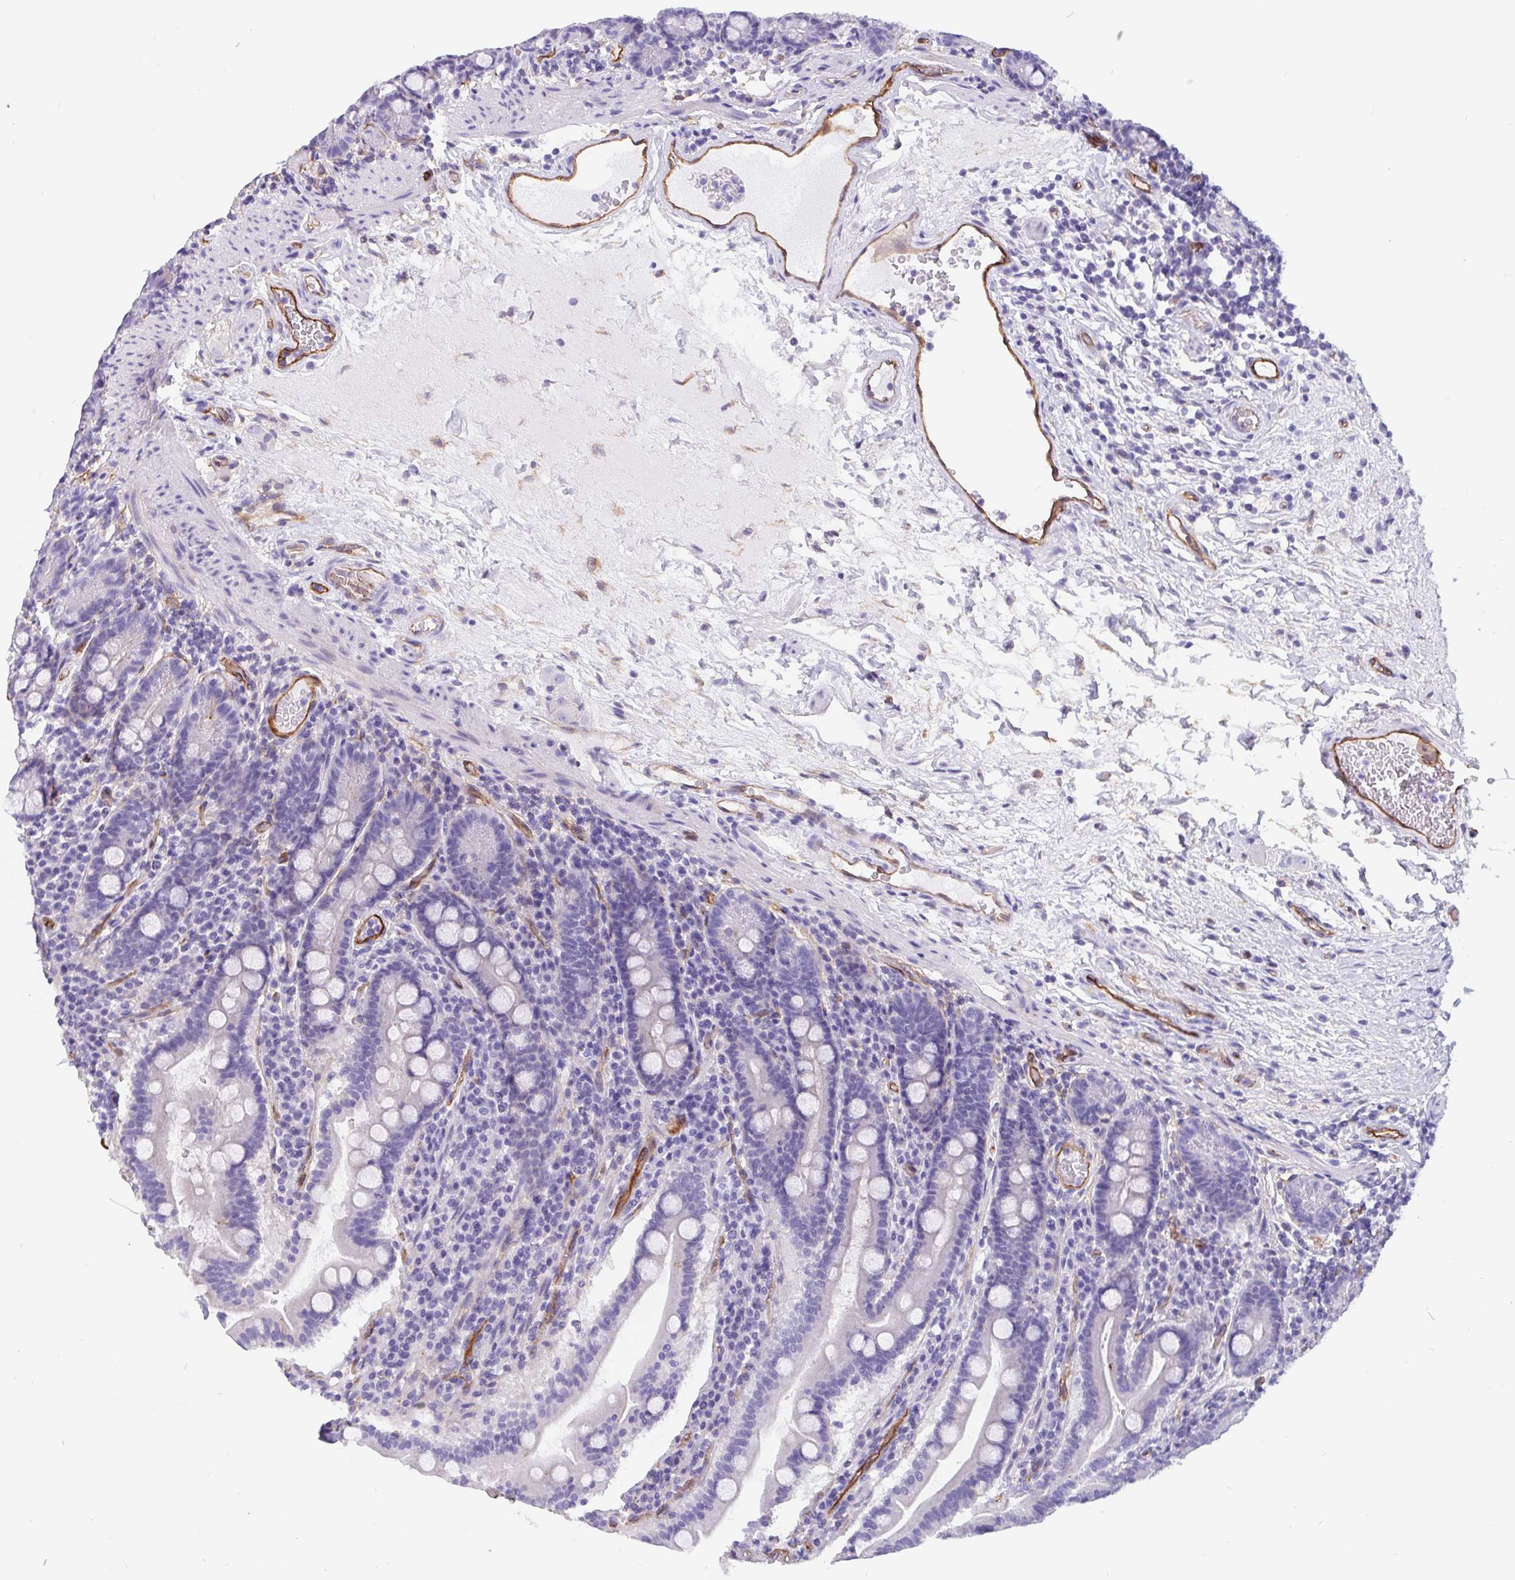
{"staining": {"intensity": "negative", "quantity": "none", "location": "none"}, "tissue": "small intestine", "cell_type": "Glandular cells", "image_type": "normal", "snomed": [{"axis": "morphology", "description": "Normal tissue, NOS"}, {"axis": "topography", "description": "Small intestine"}], "caption": "Histopathology image shows no protein expression in glandular cells of benign small intestine. Nuclei are stained in blue.", "gene": "LIMCH1", "patient": {"sex": "male", "age": 26}}